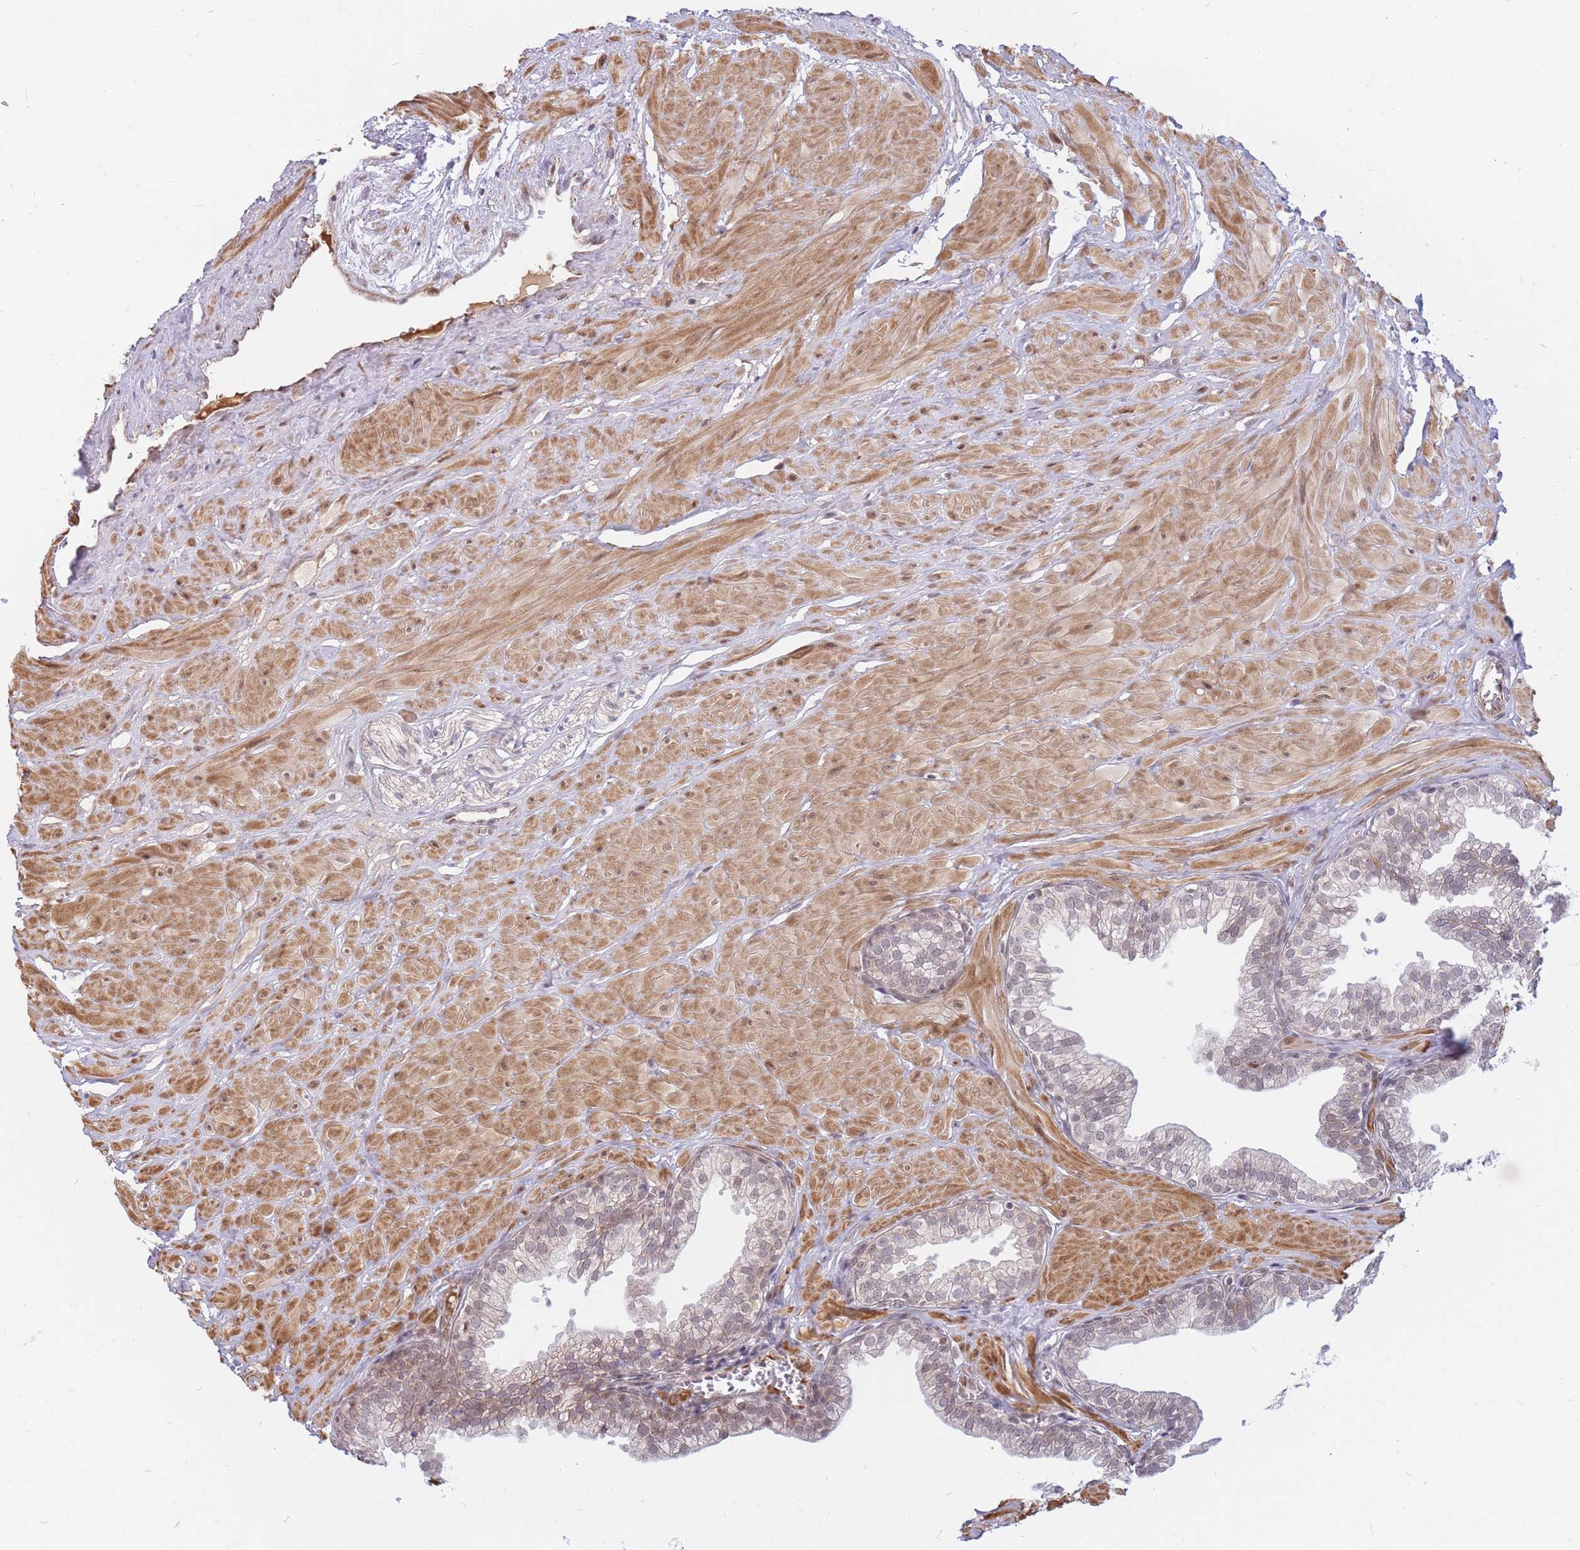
{"staining": {"intensity": "weak", "quantity": "25%-75%", "location": "cytoplasmic/membranous,nuclear"}, "tissue": "prostate", "cell_type": "Glandular cells", "image_type": "normal", "snomed": [{"axis": "morphology", "description": "Normal tissue, NOS"}, {"axis": "topography", "description": "Prostate"}, {"axis": "topography", "description": "Peripheral nerve tissue"}], "caption": "Benign prostate exhibits weak cytoplasmic/membranous,nuclear staining in about 25%-75% of glandular cells, visualized by immunohistochemistry. The protein is shown in brown color, while the nuclei are stained blue.", "gene": "ERICH6B", "patient": {"sex": "male", "age": 55}}